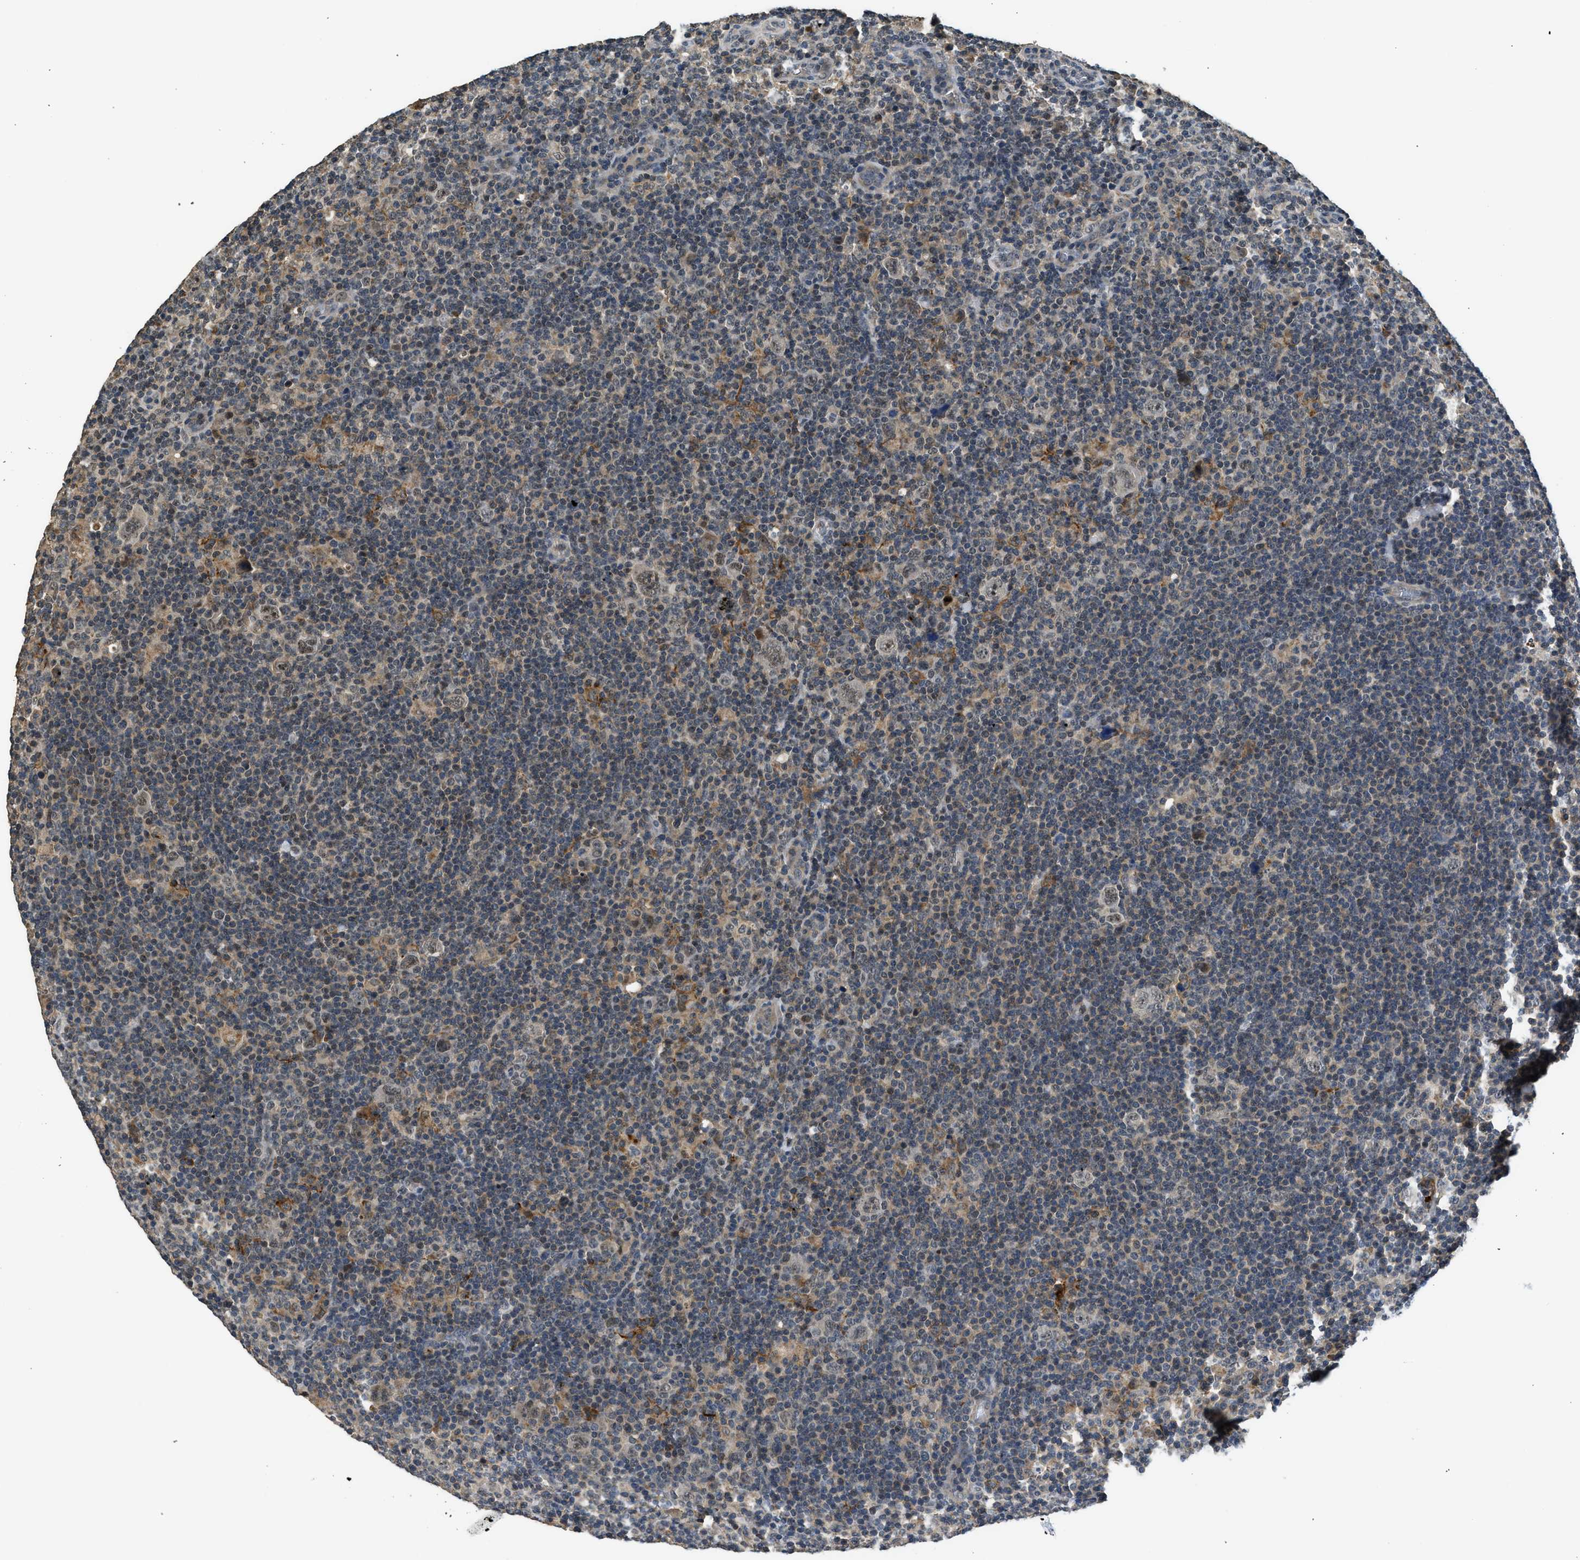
{"staining": {"intensity": "weak", "quantity": ">75%", "location": "nuclear"}, "tissue": "lymphoma", "cell_type": "Tumor cells", "image_type": "cancer", "snomed": [{"axis": "morphology", "description": "Hodgkin's disease, NOS"}, {"axis": "topography", "description": "Lymph node"}], "caption": "IHC (DAB) staining of human Hodgkin's disease exhibits weak nuclear protein expression in approximately >75% of tumor cells.", "gene": "SLC15A4", "patient": {"sex": "female", "age": 57}}